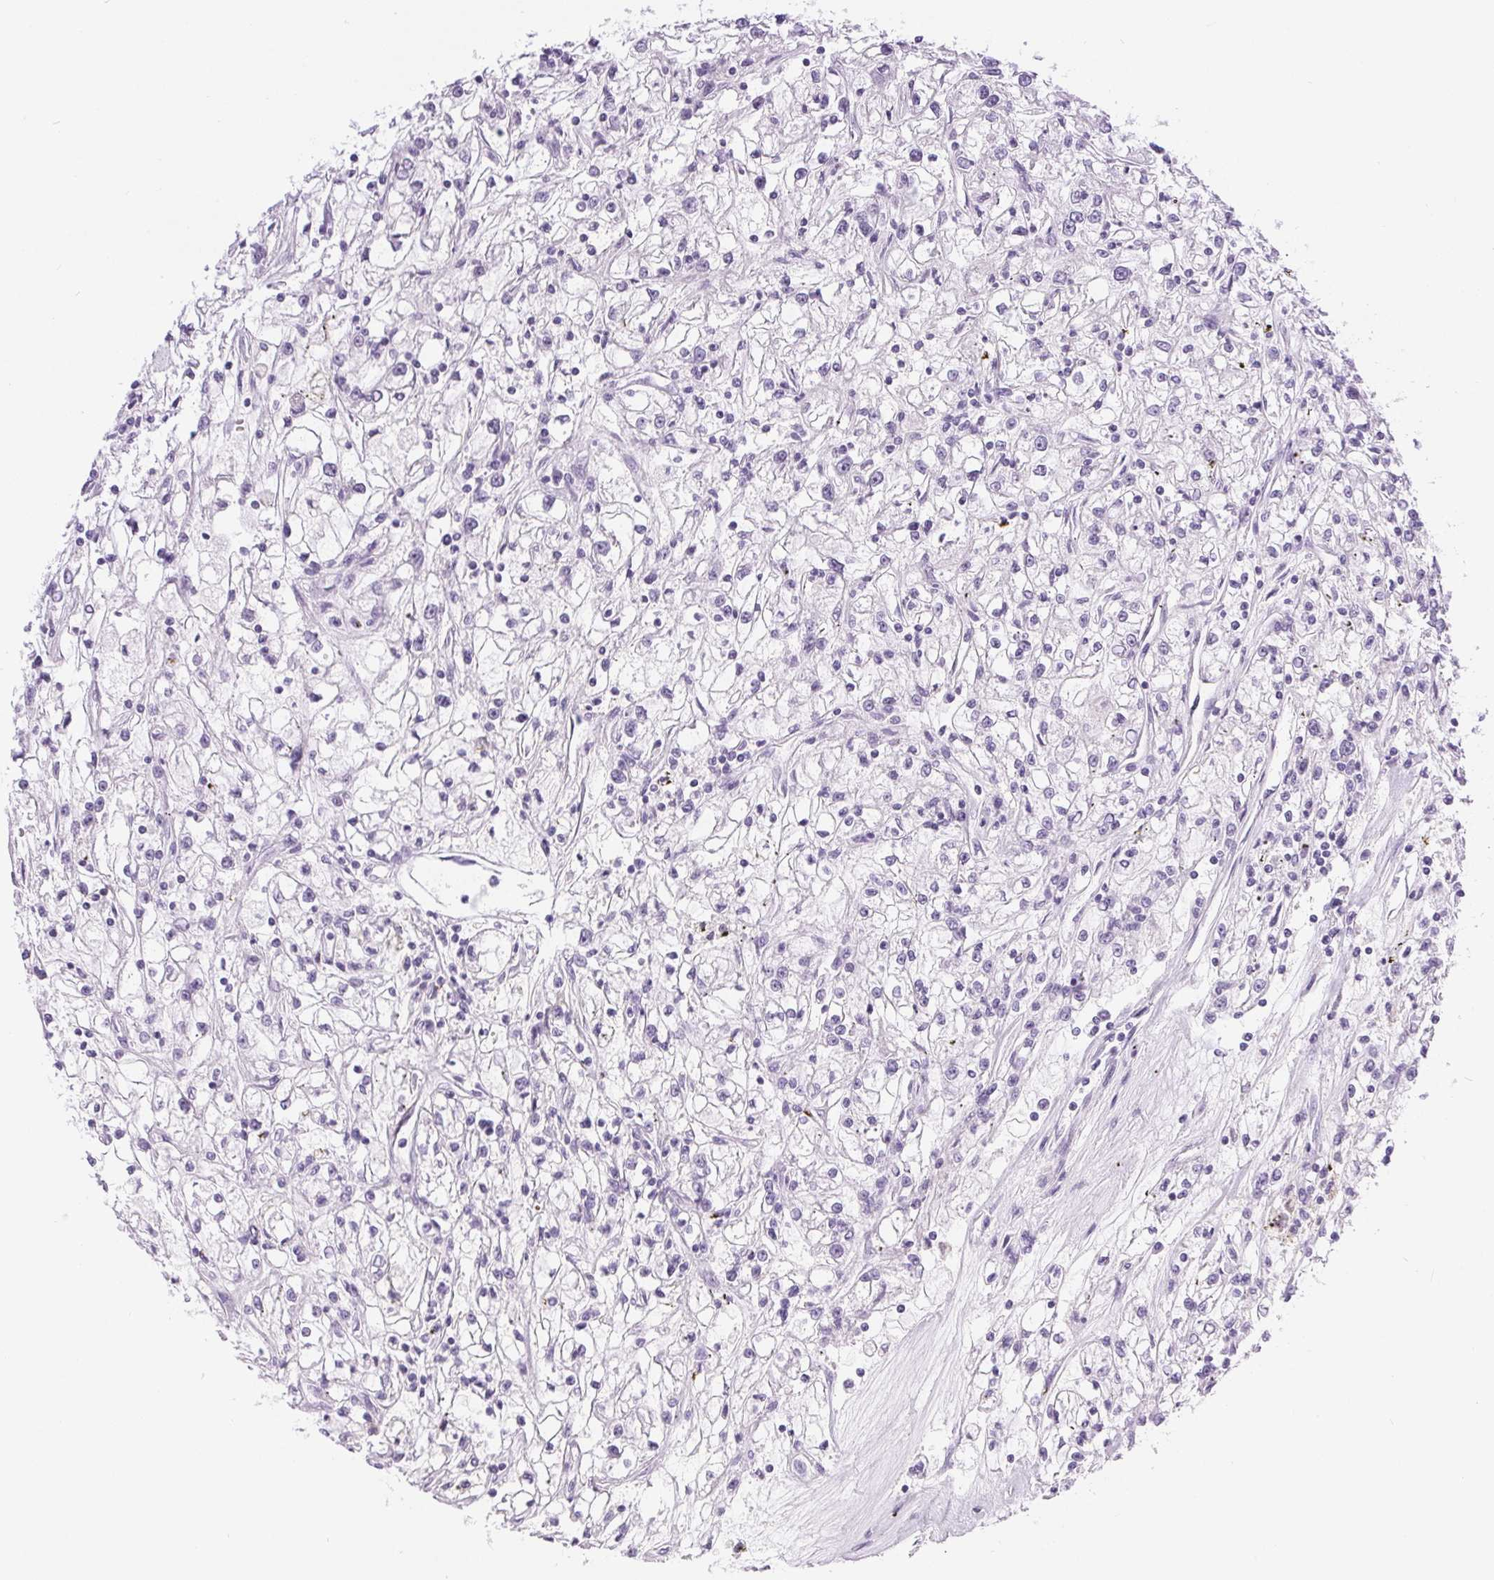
{"staining": {"intensity": "negative", "quantity": "none", "location": "none"}, "tissue": "renal cancer", "cell_type": "Tumor cells", "image_type": "cancer", "snomed": [{"axis": "morphology", "description": "Adenocarcinoma, NOS"}, {"axis": "topography", "description": "Kidney"}], "caption": "Tumor cells show no significant expression in adenocarcinoma (renal).", "gene": "XDH", "patient": {"sex": "female", "age": 59}}